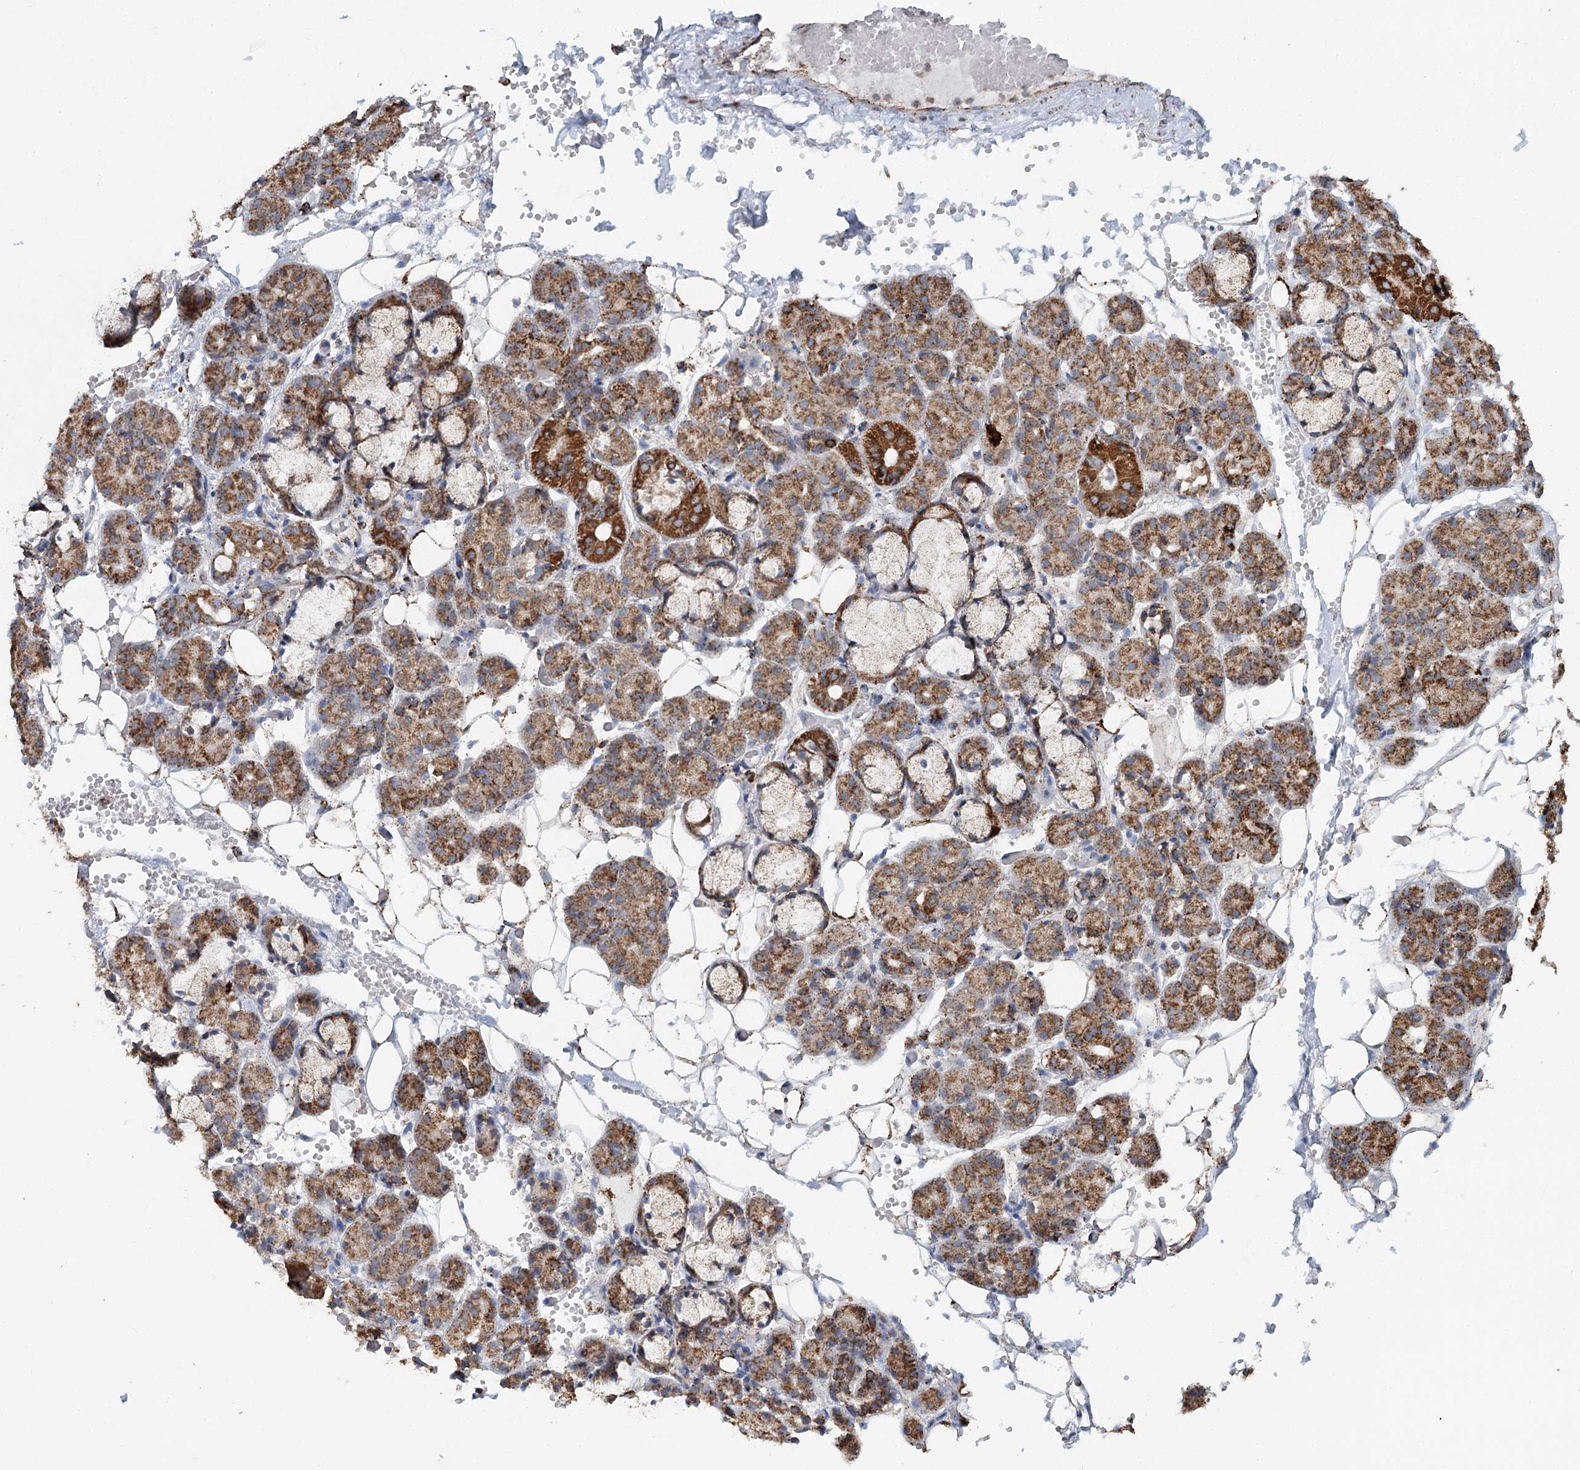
{"staining": {"intensity": "strong", "quantity": "25%-75%", "location": "cytoplasmic/membranous"}, "tissue": "salivary gland", "cell_type": "Glandular cells", "image_type": "normal", "snomed": [{"axis": "morphology", "description": "Normal tissue, NOS"}, {"axis": "topography", "description": "Salivary gland"}], "caption": "High-magnification brightfield microscopy of unremarkable salivary gland stained with DAB (3,3'-diaminobenzidine) (brown) and counterstained with hematoxylin (blue). glandular cells exhibit strong cytoplasmic/membranous expression is appreciated in approximately25%-75% of cells. (Brightfield microscopy of DAB IHC at high magnification).", "gene": "APH1A", "patient": {"sex": "male", "age": 63}}